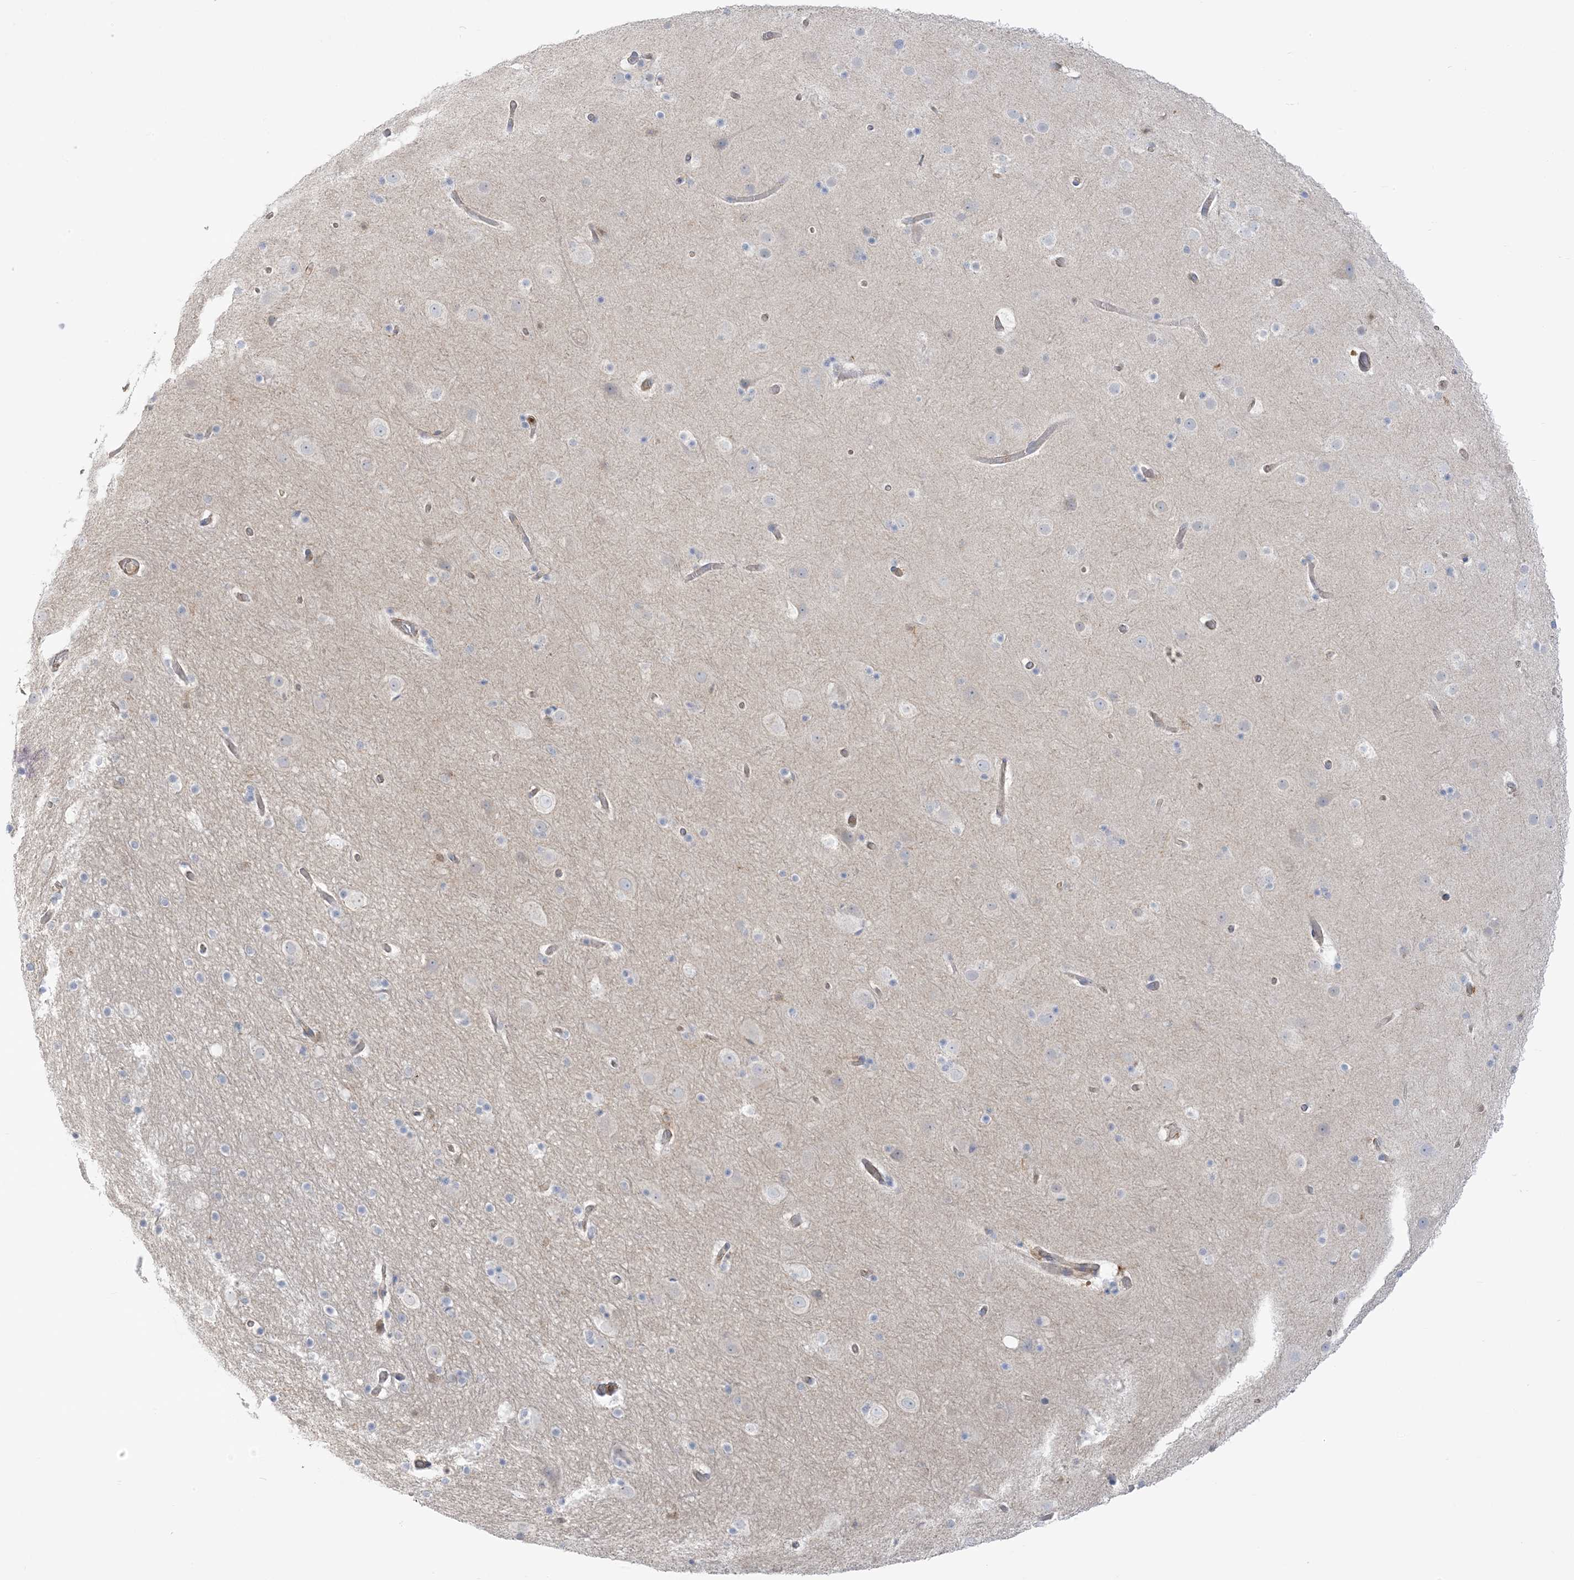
{"staining": {"intensity": "moderate", "quantity": "25%-75%", "location": "cytoplasmic/membranous"}, "tissue": "cerebral cortex", "cell_type": "Endothelial cells", "image_type": "normal", "snomed": [{"axis": "morphology", "description": "Normal tissue, NOS"}, {"axis": "topography", "description": "Cerebral cortex"}], "caption": "Immunohistochemical staining of normal human cerebral cortex reveals medium levels of moderate cytoplasmic/membranous staining in approximately 25%-75% of endothelial cells. Using DAB (3,3'-diaminobenzidine) (brown) and hematoxylin (blue) stains, captured at high magnification using brightfield microscopy.", "gene": "ICMT", "patient": {"sex": "male", "age": 57}}